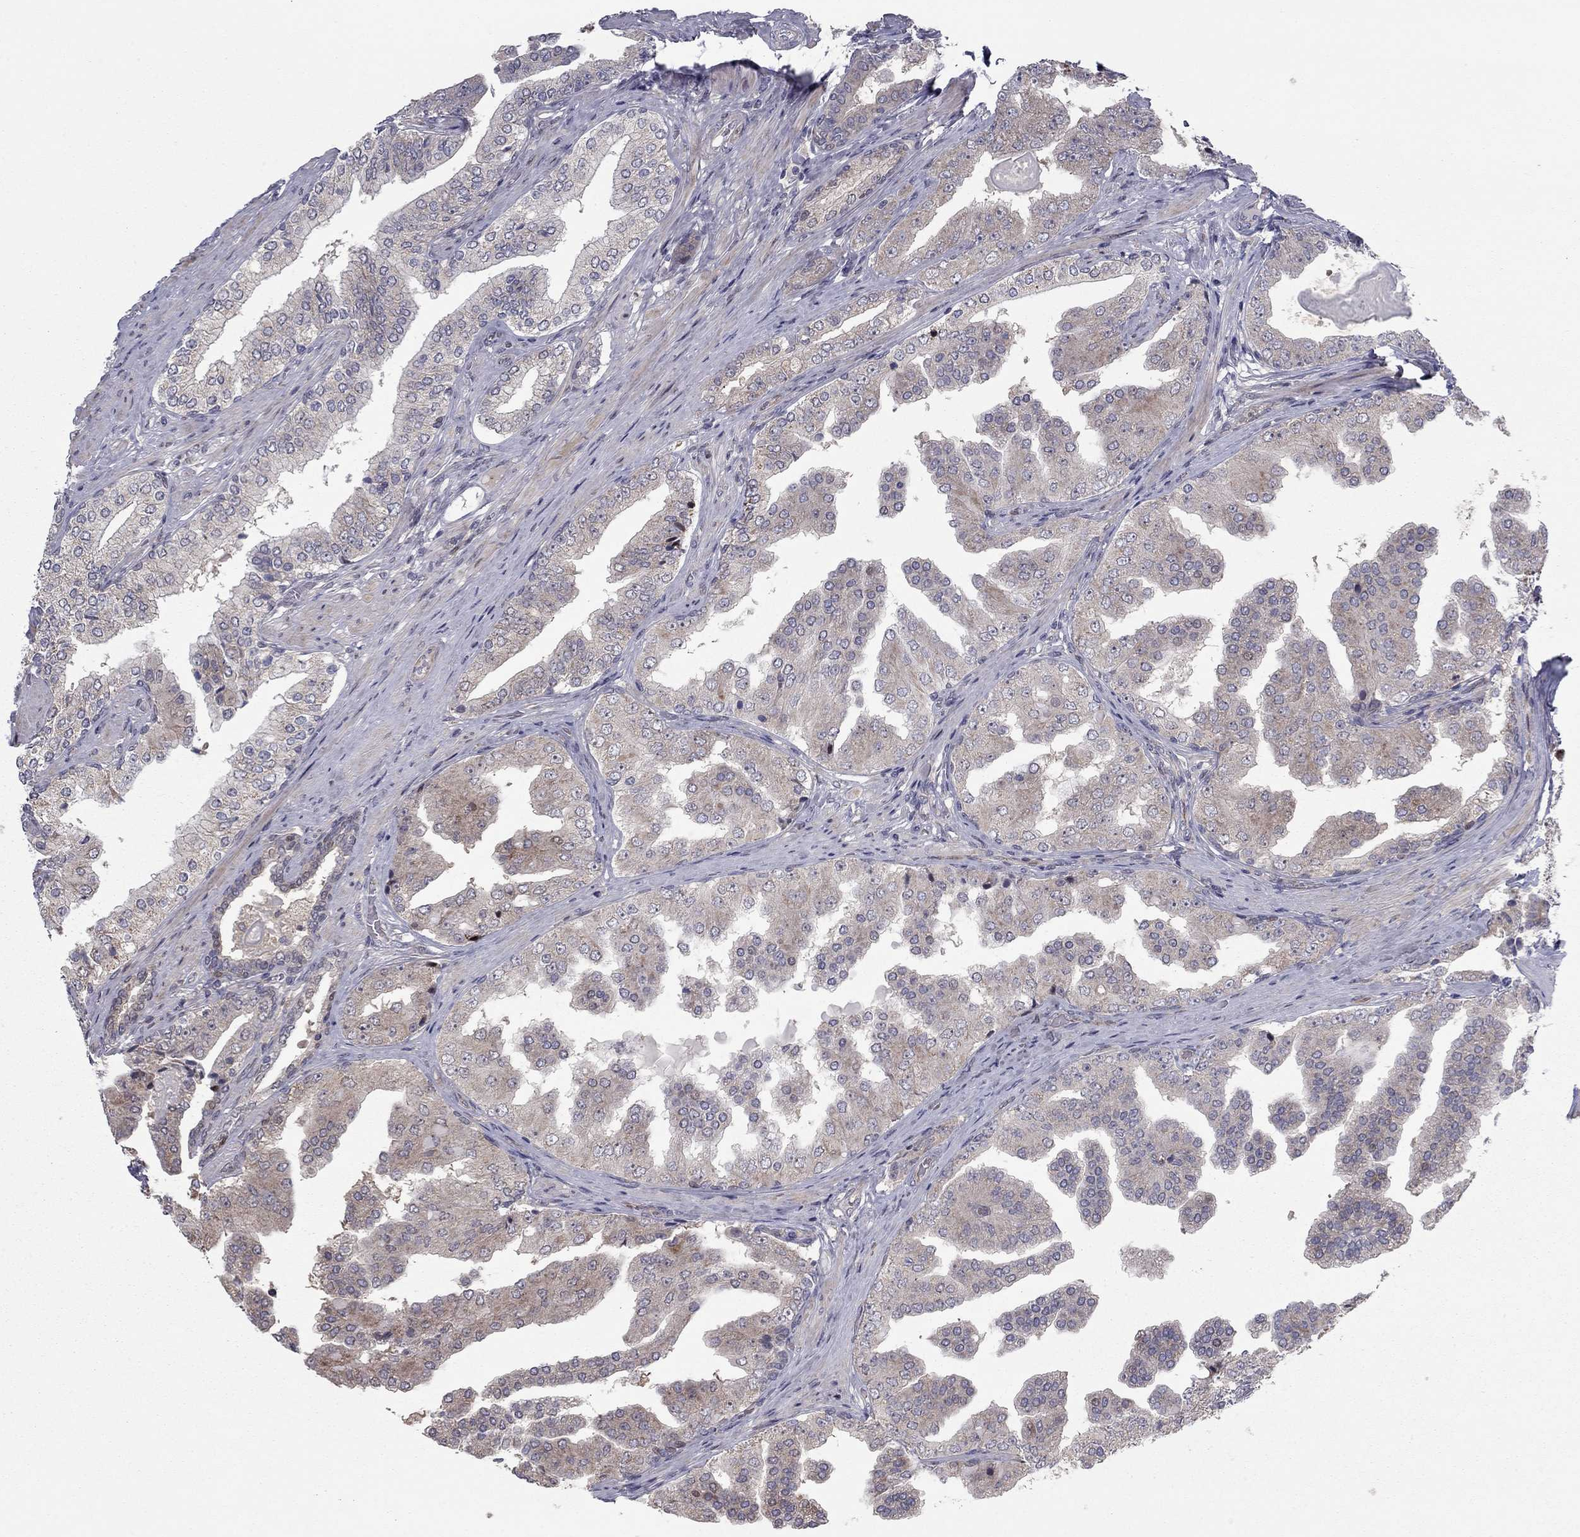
{"staining": {"intensity": "weak", "quantity": ">75%", "location": "cytoplasmic/membranous"}, "tissue": "prostate cancer", "cell_type": "Tumor cells", "image_type": "cancer", "snomed": [{"axis": "morphology", "description": "Adenocarcinoma, Low grade"}, {"axis": "topography", "description": "Prostate and seminal vesicle, NOS"}], "caption": "Adenocarcinoma (low-grade) (prostate) stained with immunohistochemistry shows weak cytoplasmic/membranous staining in about >75% of tumor cells.", "gene": "DUSP7", "patient": {"sex": "male", "age": 61}}